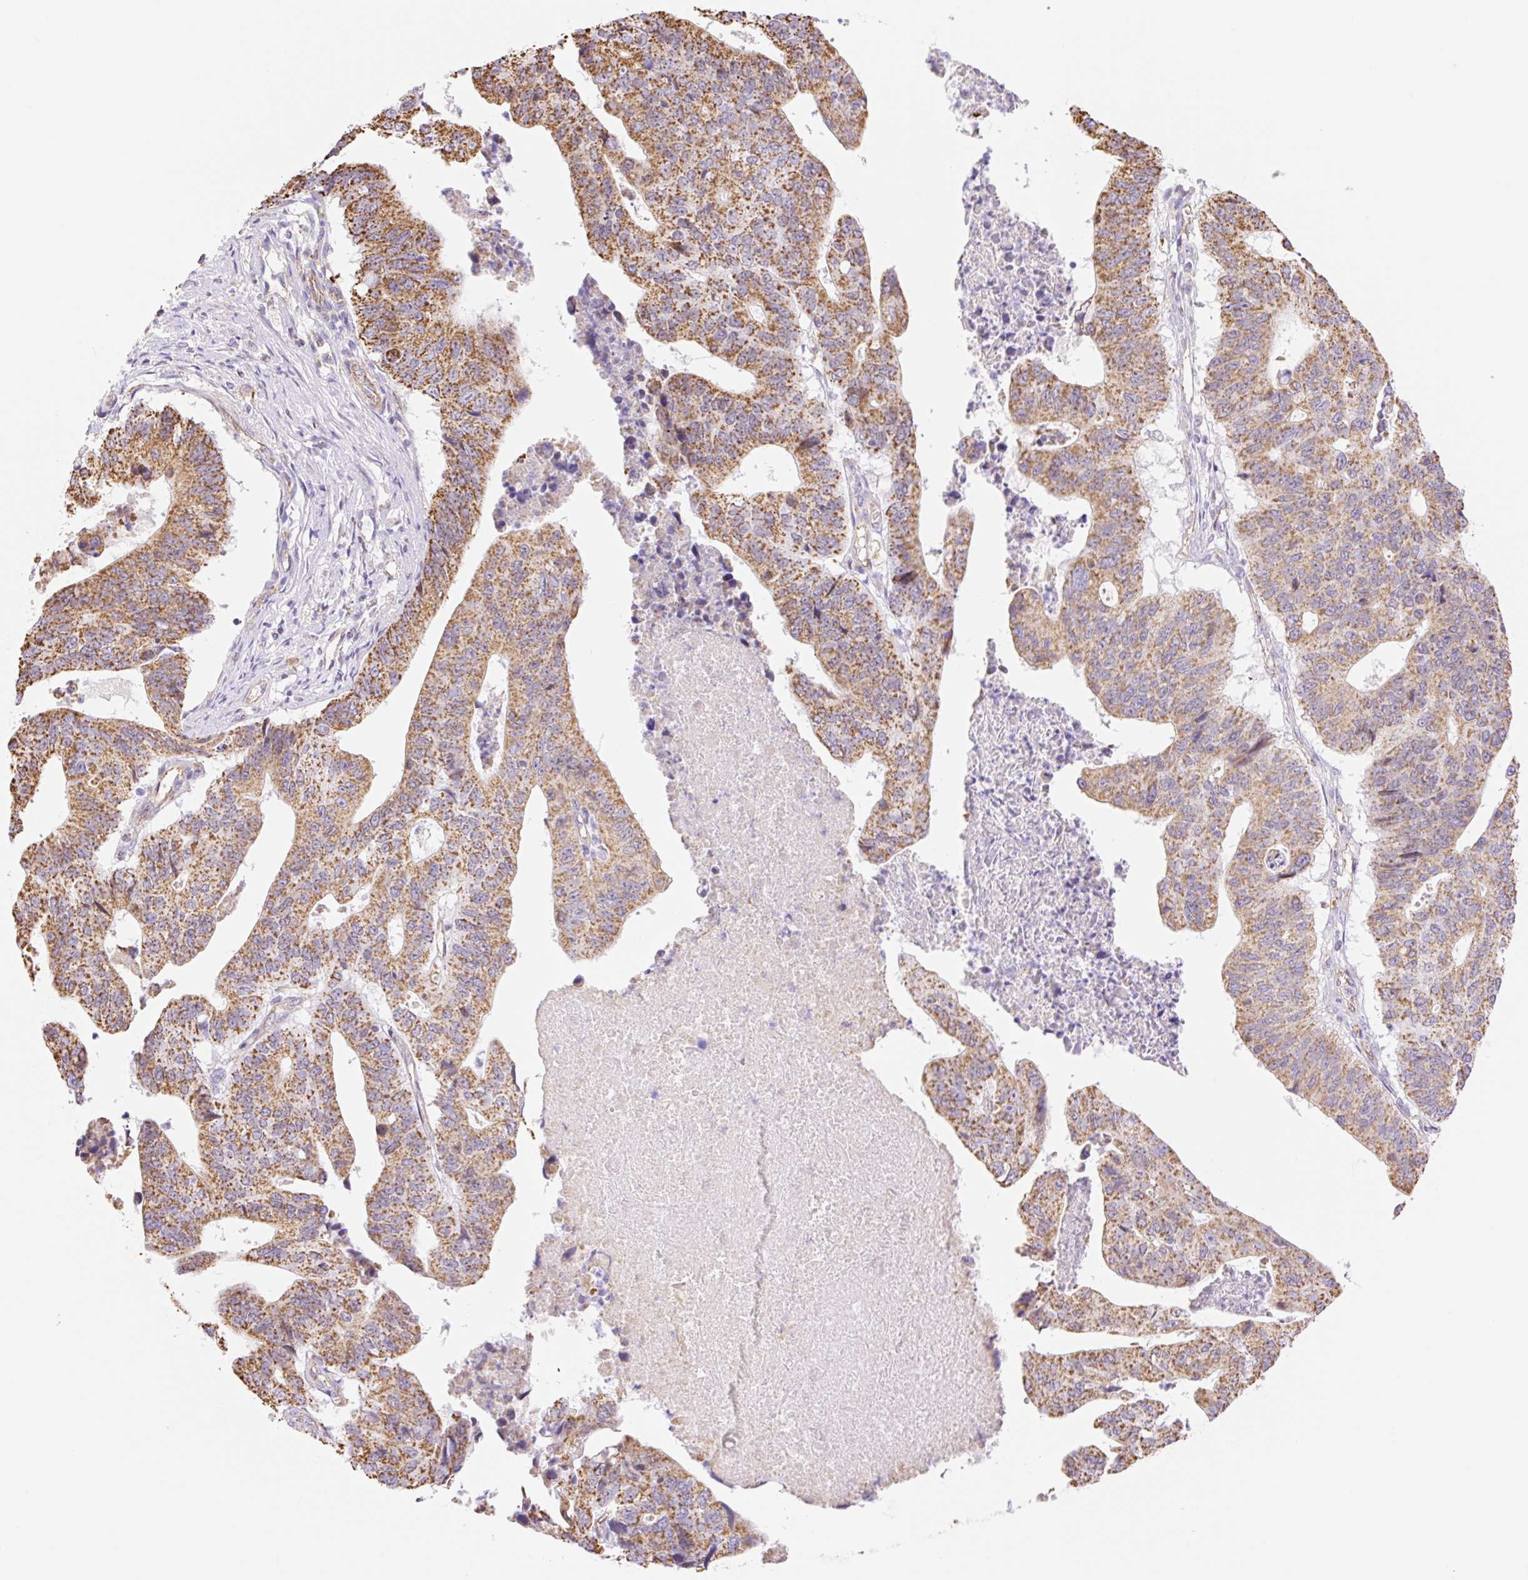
{"staining": {"intensity": "moderate", "quantity": ">75%", "location": "cytoplasmic/membranous"}, "tissue": "stomach cancer", "cell_type": "Tumor cells", "image_type": "cancer", "snomed": [{"axis": "morphology", "description": "Adenocarcinoma, NOS"}, {"axis": "topography", "description": "Stomach"}], "caption": "Adenocarcinoma (stomach) stained with a protein marker demonstrates moderate staining in tumor cells.", "gene": "ESAM", "patient": {"sex": "male", "age": 59}}